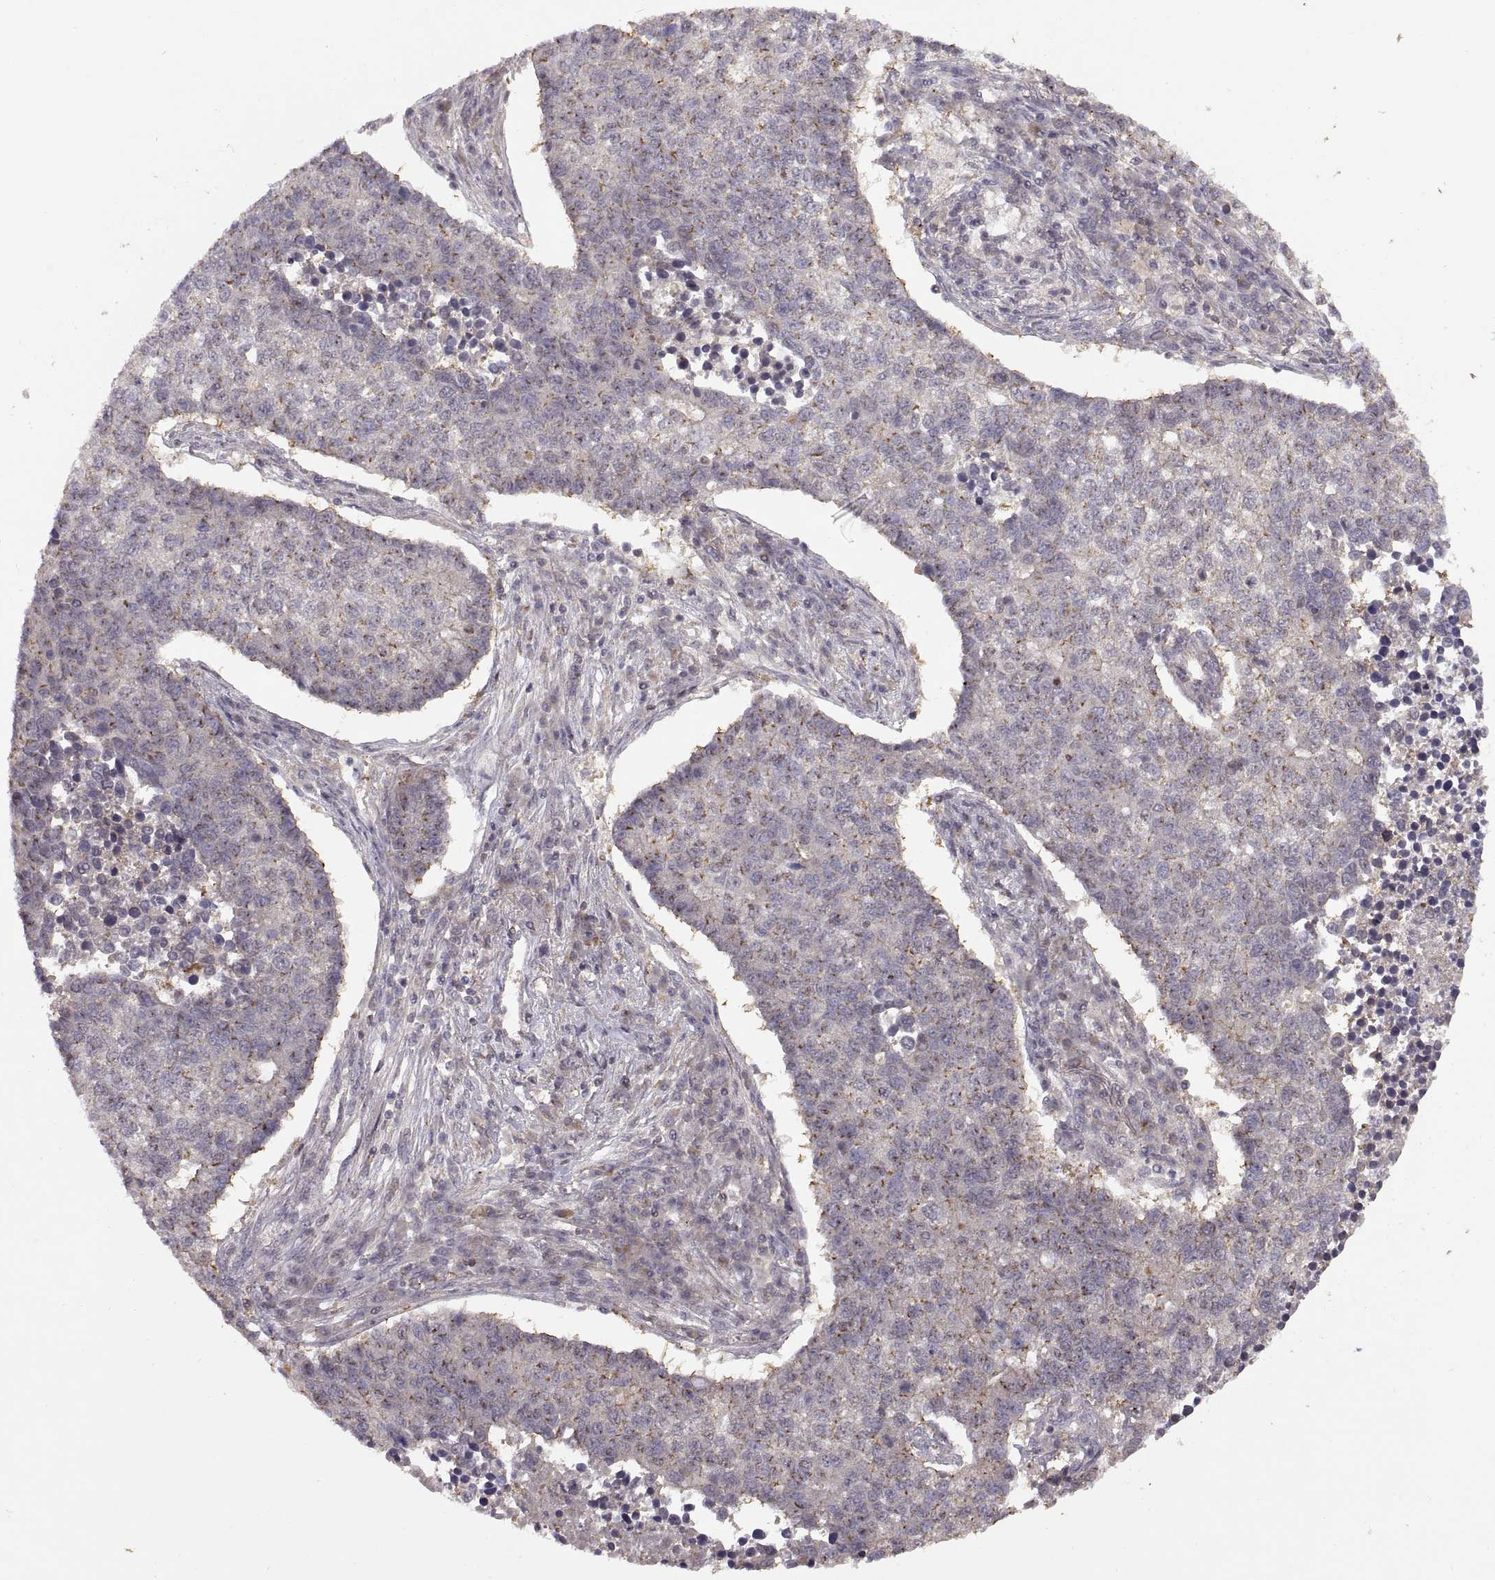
{"staining": {"intensity": "moderate", "quantity": "<25%", "location": "cytoplasmic/membranous"}, "tissue": "lung cancer", "cell_type": "Tumor cells", "image_type": "cancer", "snomed": [{"axis": "morphology", "description": "Adenocarcinoma, NOS"}, {"axis": "topography", "description": "Lung"}], "caption": "Moderate cytoplasmic/membranous positivity is seen in about <25% of tumor cells in lung cancer (adenocarcinoma). The protein is stained brown, and the nuclei are stained in blue (DAB IHC with brightfield microscopy, high magnification).", "gene": "NMNAT2", "patient": {"sex": "male", "age": 57}}